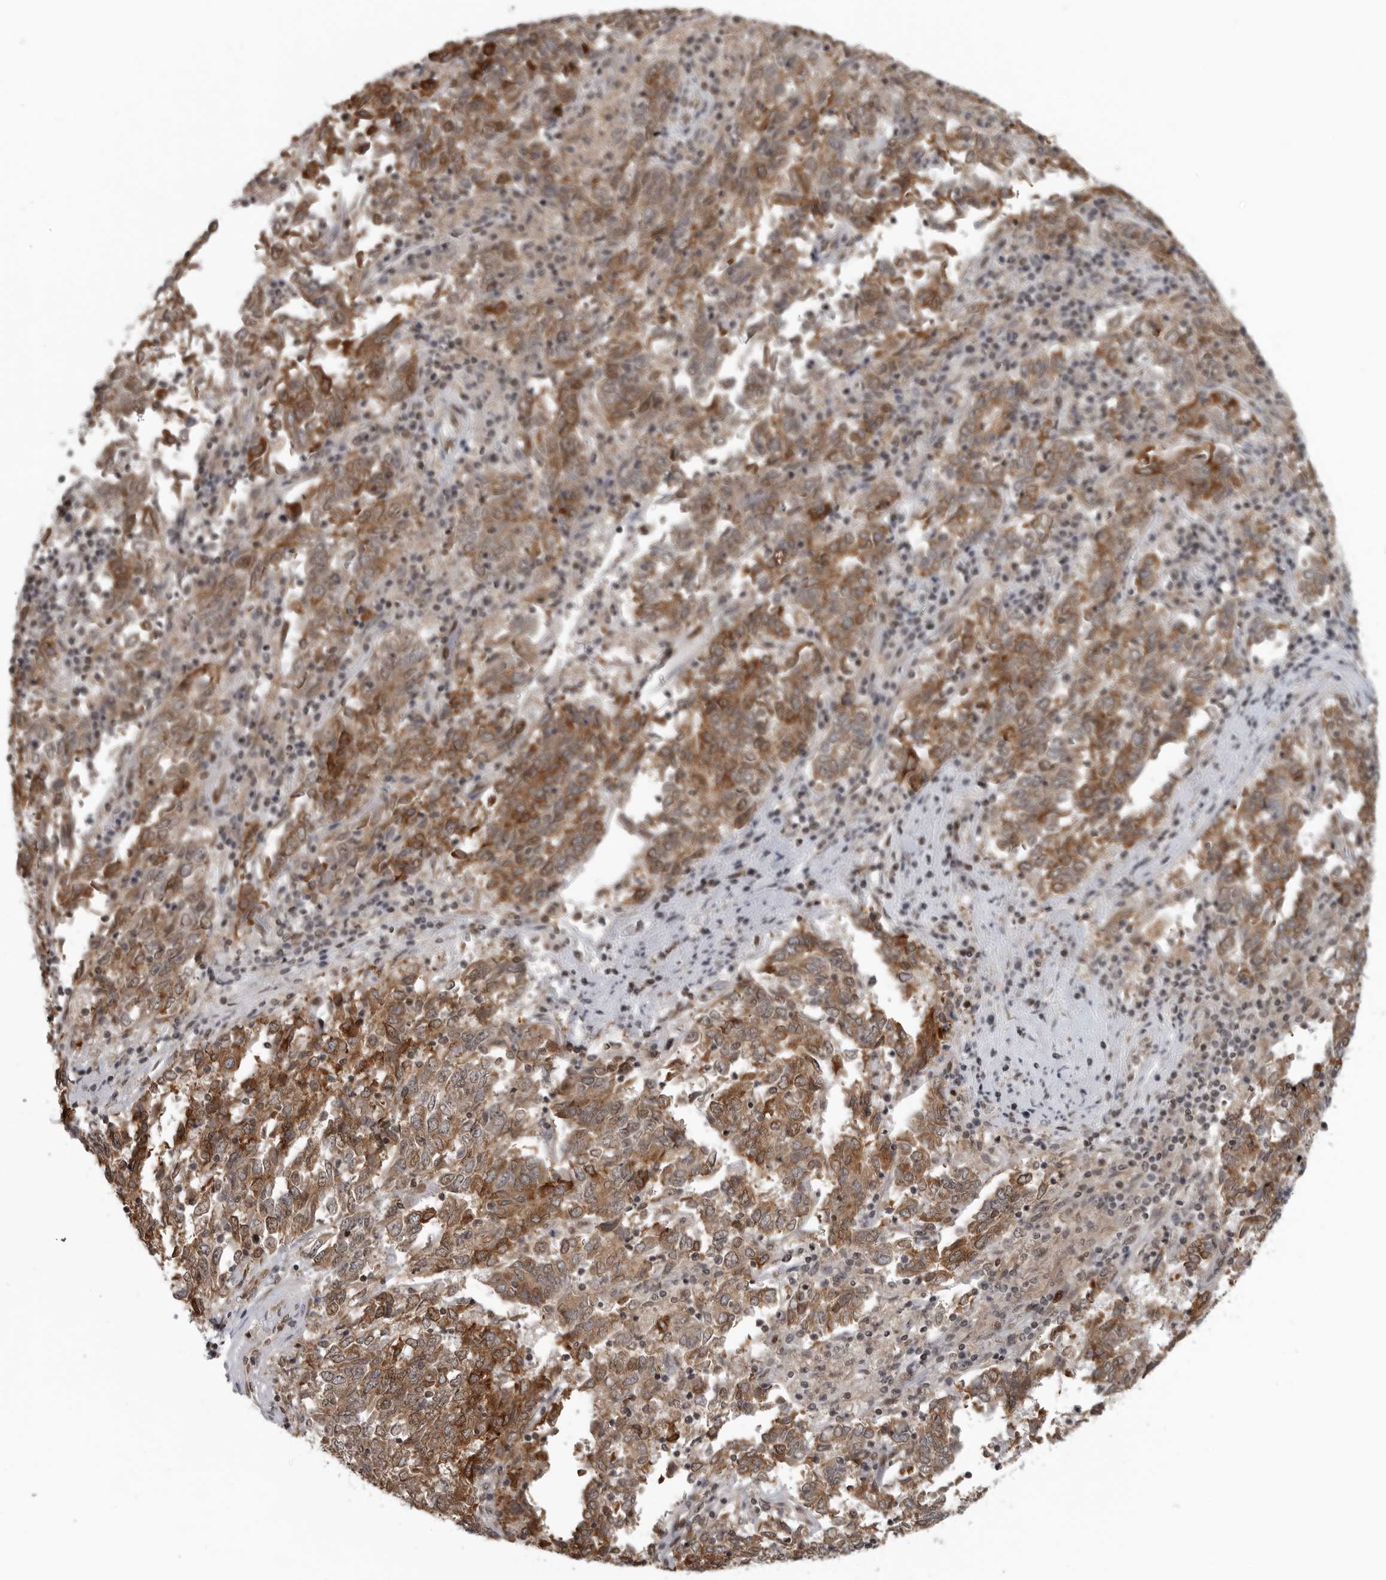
{"staining": {"intensity": "moderate", "quantity": ">75%", "location": "cytoplasmic/membranous,nuclear"}, "tissue": "endometrial cancer", "cell_type": "Tumor cells", "image_type": "cancer", "snomed": [{"axis": "morphology", "description": "Adenocarcinoma, NOS"}, {"axis": "topography", "description": "Endometrium"}], "caption": "Tumor cells exhibit medium levels of moderate cytoplasmic/membranous and nuclear staining in about >75% of cells in human endometrial cancer.", "gene": "C8orf58", "patient": {"sex": "female", "age": 80}}